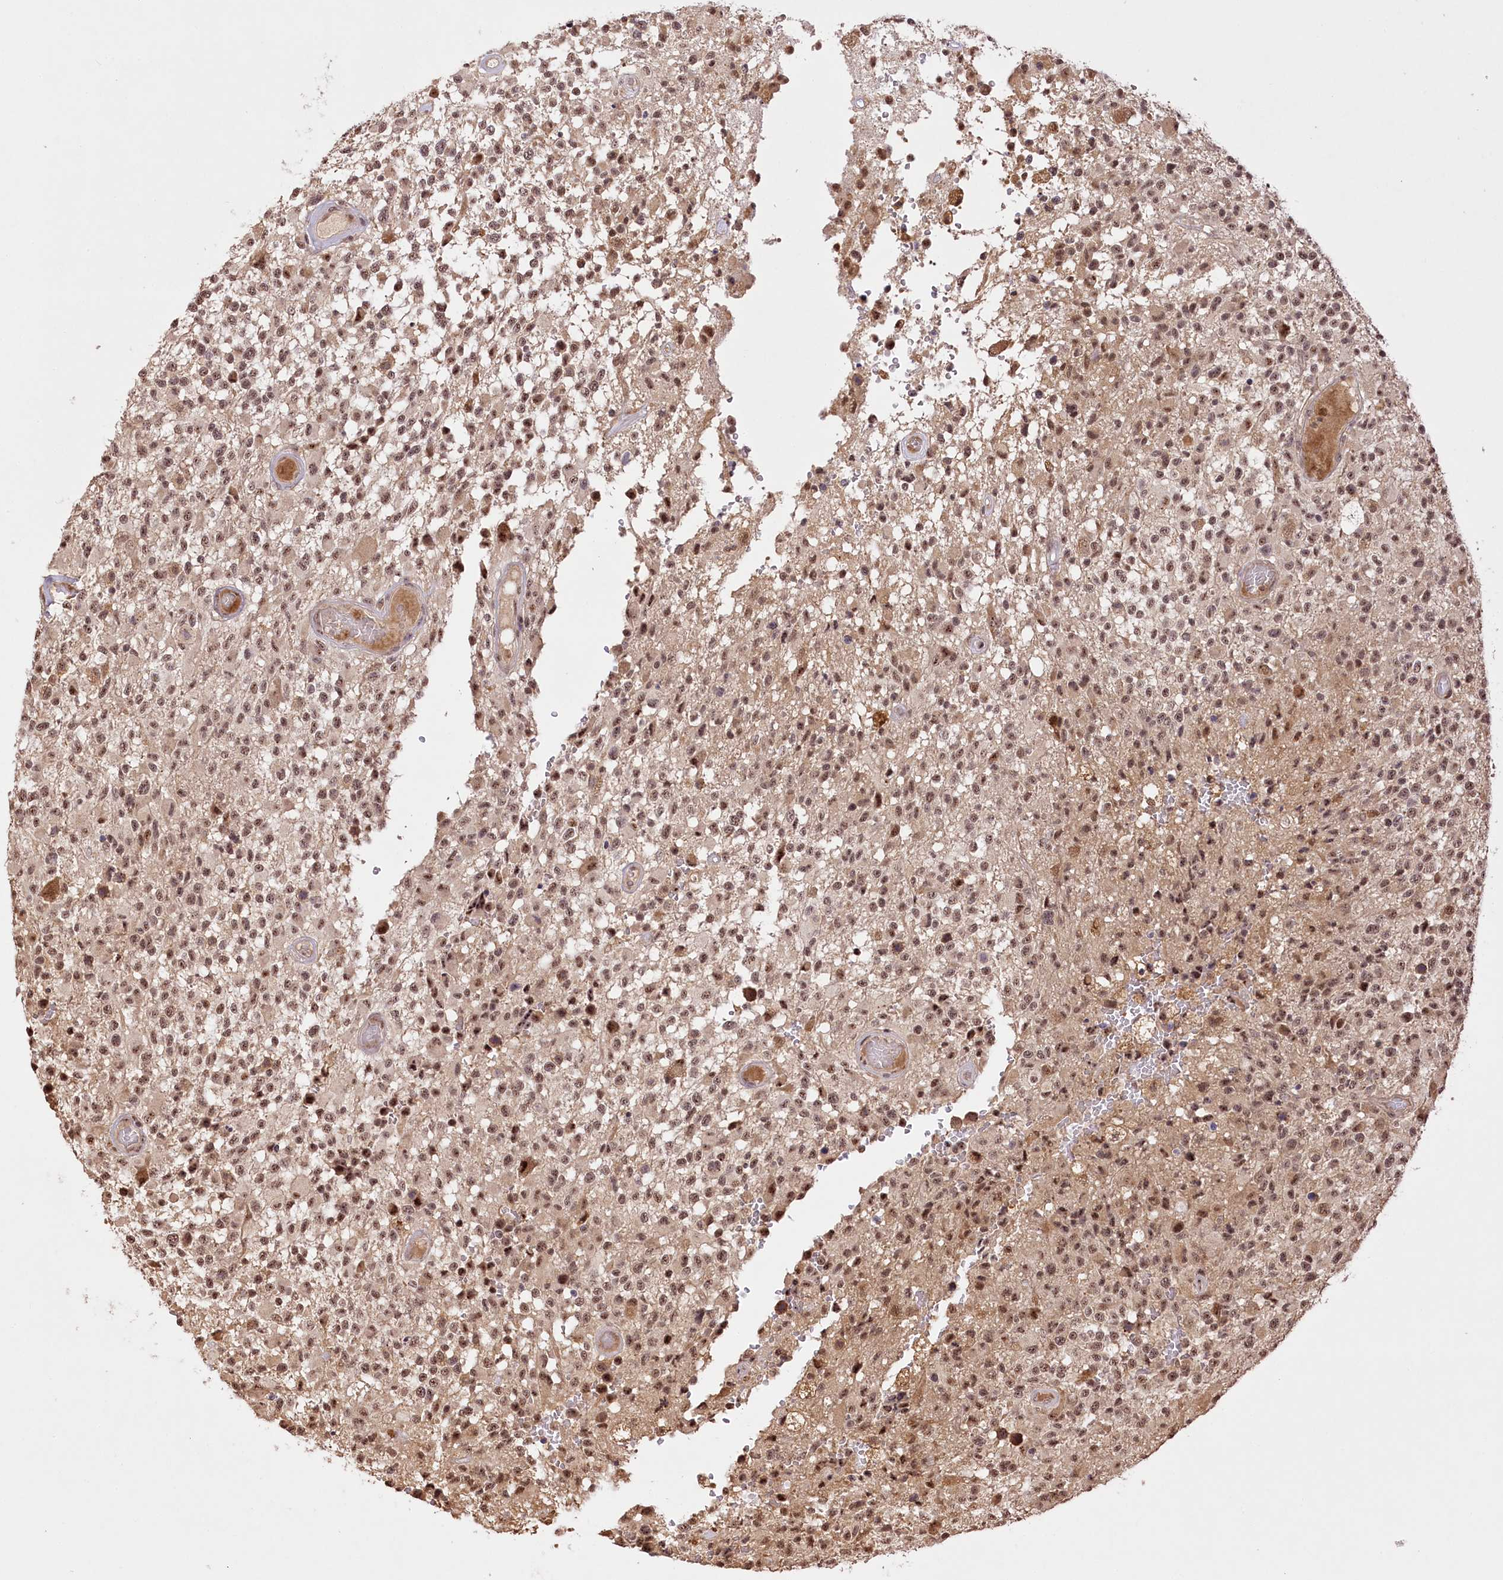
{"staining": {"intensity": "weak", "quantity": ">75%", "location": "nuclear"}, "tissue": "glioma", "cell_type": "Tumor cells", "image_type": "cancer", "snomed": [{"axis": "morphology", "description": "Glioma, malignant, High grade"}, {"axis": "morphology", "description": "Glioblastoma, NOS"}, {"axis": "topography", "description": "Brain"}], "caption": "Protein staining reveals weak nuclear staining in approximately >75% of tumor cells in malignant glioma (high-grade).", "gene": "PYROXD1", "patient": {"sex": "male", "age": 60}}